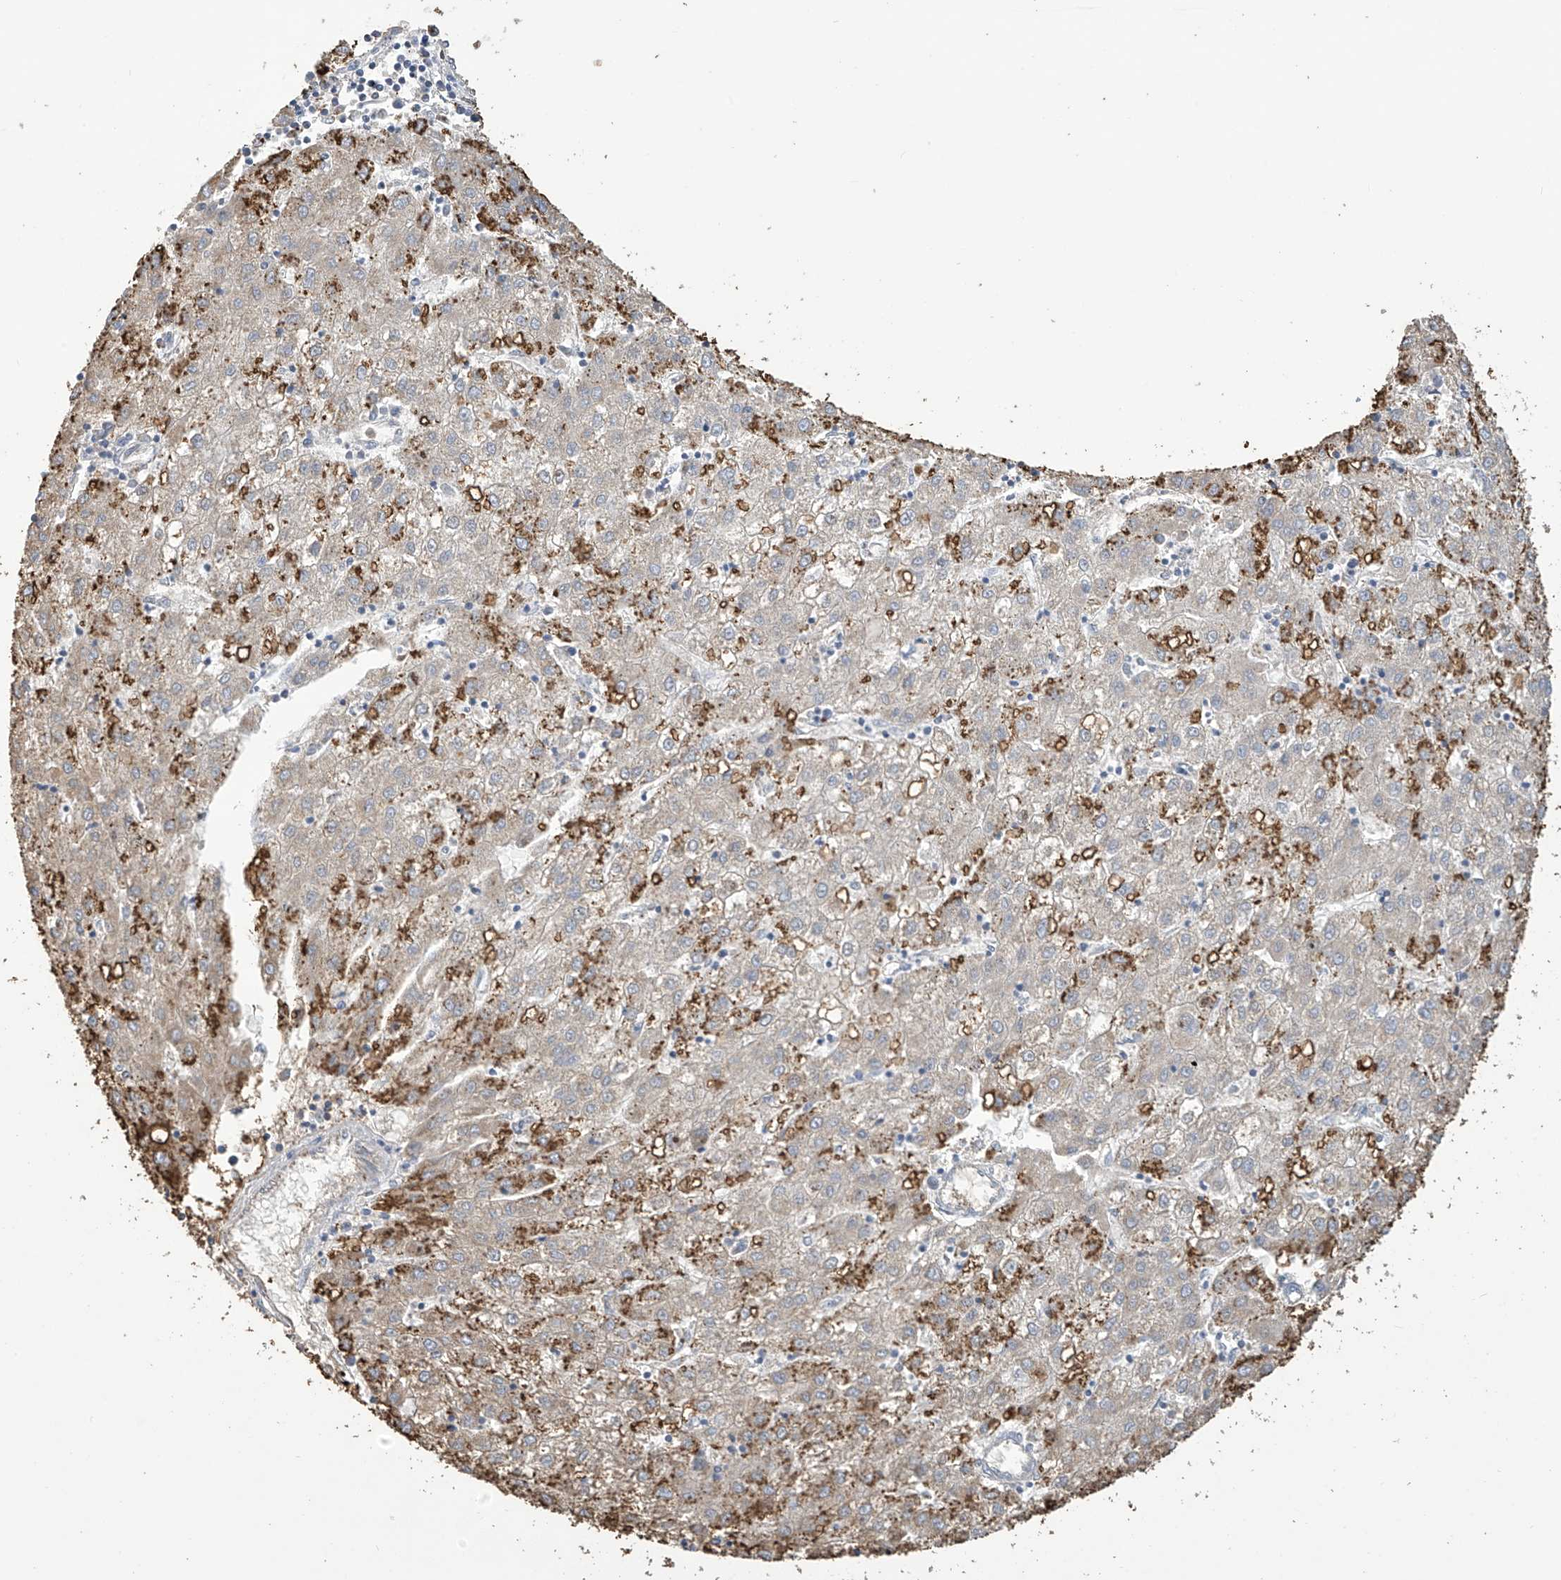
{"staining": {"intensity": "moderate", "quantity": "<25%", "location": "cytoplasmic/membranous"}, "tissue": "liver cancer", "cell_type": "Tumor cells", "image_type": "cancer", "snomed": [{"axis": "morphology", "description": "Carcinoma, Hepatocellular, NOS"}, {"axis": "topography", "description": "Liver"}], "caption": "Human liver cancer stained for a protein (brown) demonstrates moderate cytoplasmic/membranous positive positivity in about <25% of tumor cells.", "gene": "OGT", "patient": {"sex": "male", "age": 72}}